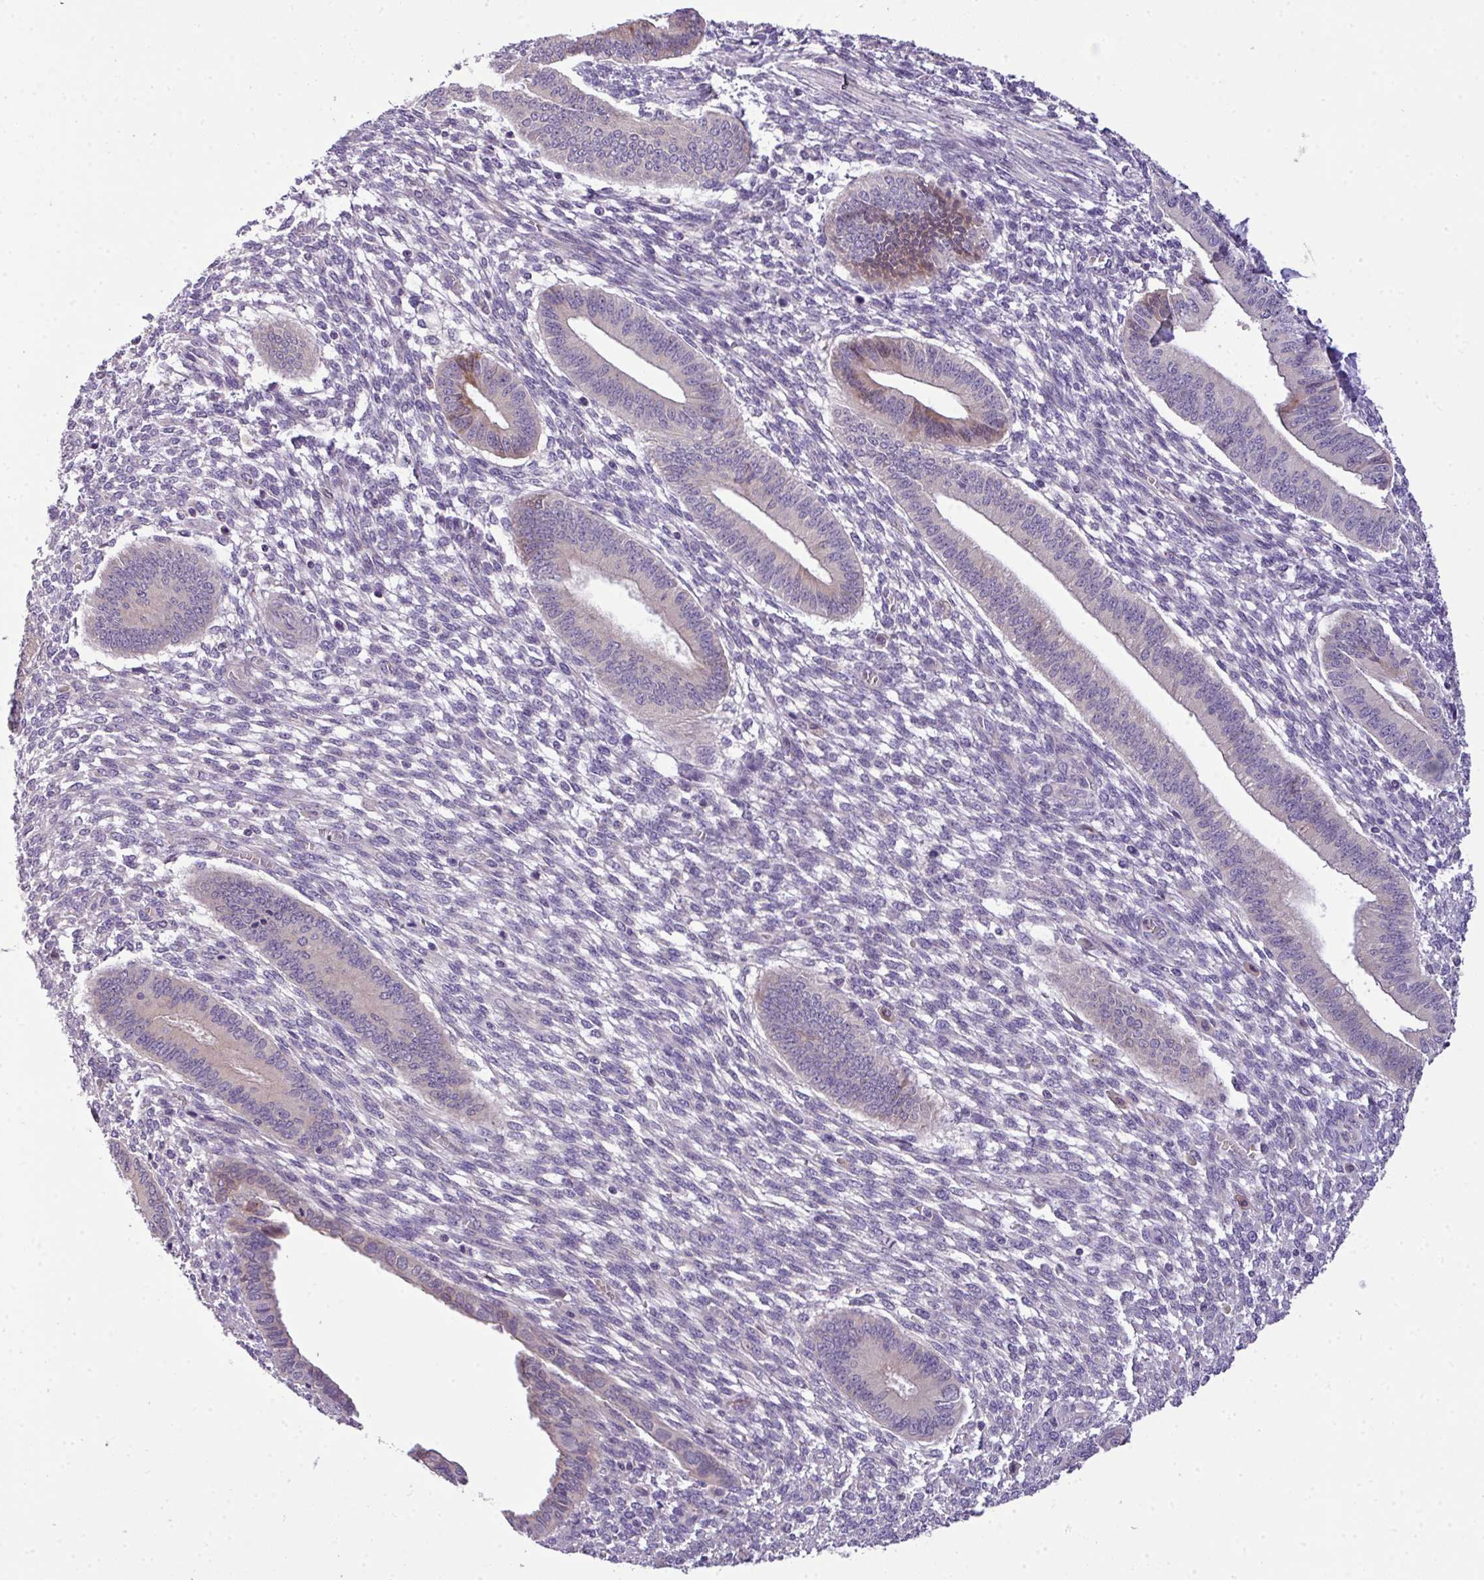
{"staining": {"intensity": "negative", "quantity": "none", "location": "none"}, "tissue": "endometrium", "cell_type": "Cells in endometrial stroma", "image_type": "normal", "snomed": [{"axis": "morphology", "description": "Normal tissue, NOS"}, {"axis": "topography", "description": "Endometrium"}], "caption": "High magnification brightfield microscopy of unremarkable endometrium stained with DAB (brown) and counterstained with hematoxylin (blue): cells in endometrial stroma show no significant expression.", "gene": "PIK3R5", "patient": {"sex": "female", "age": 36}}